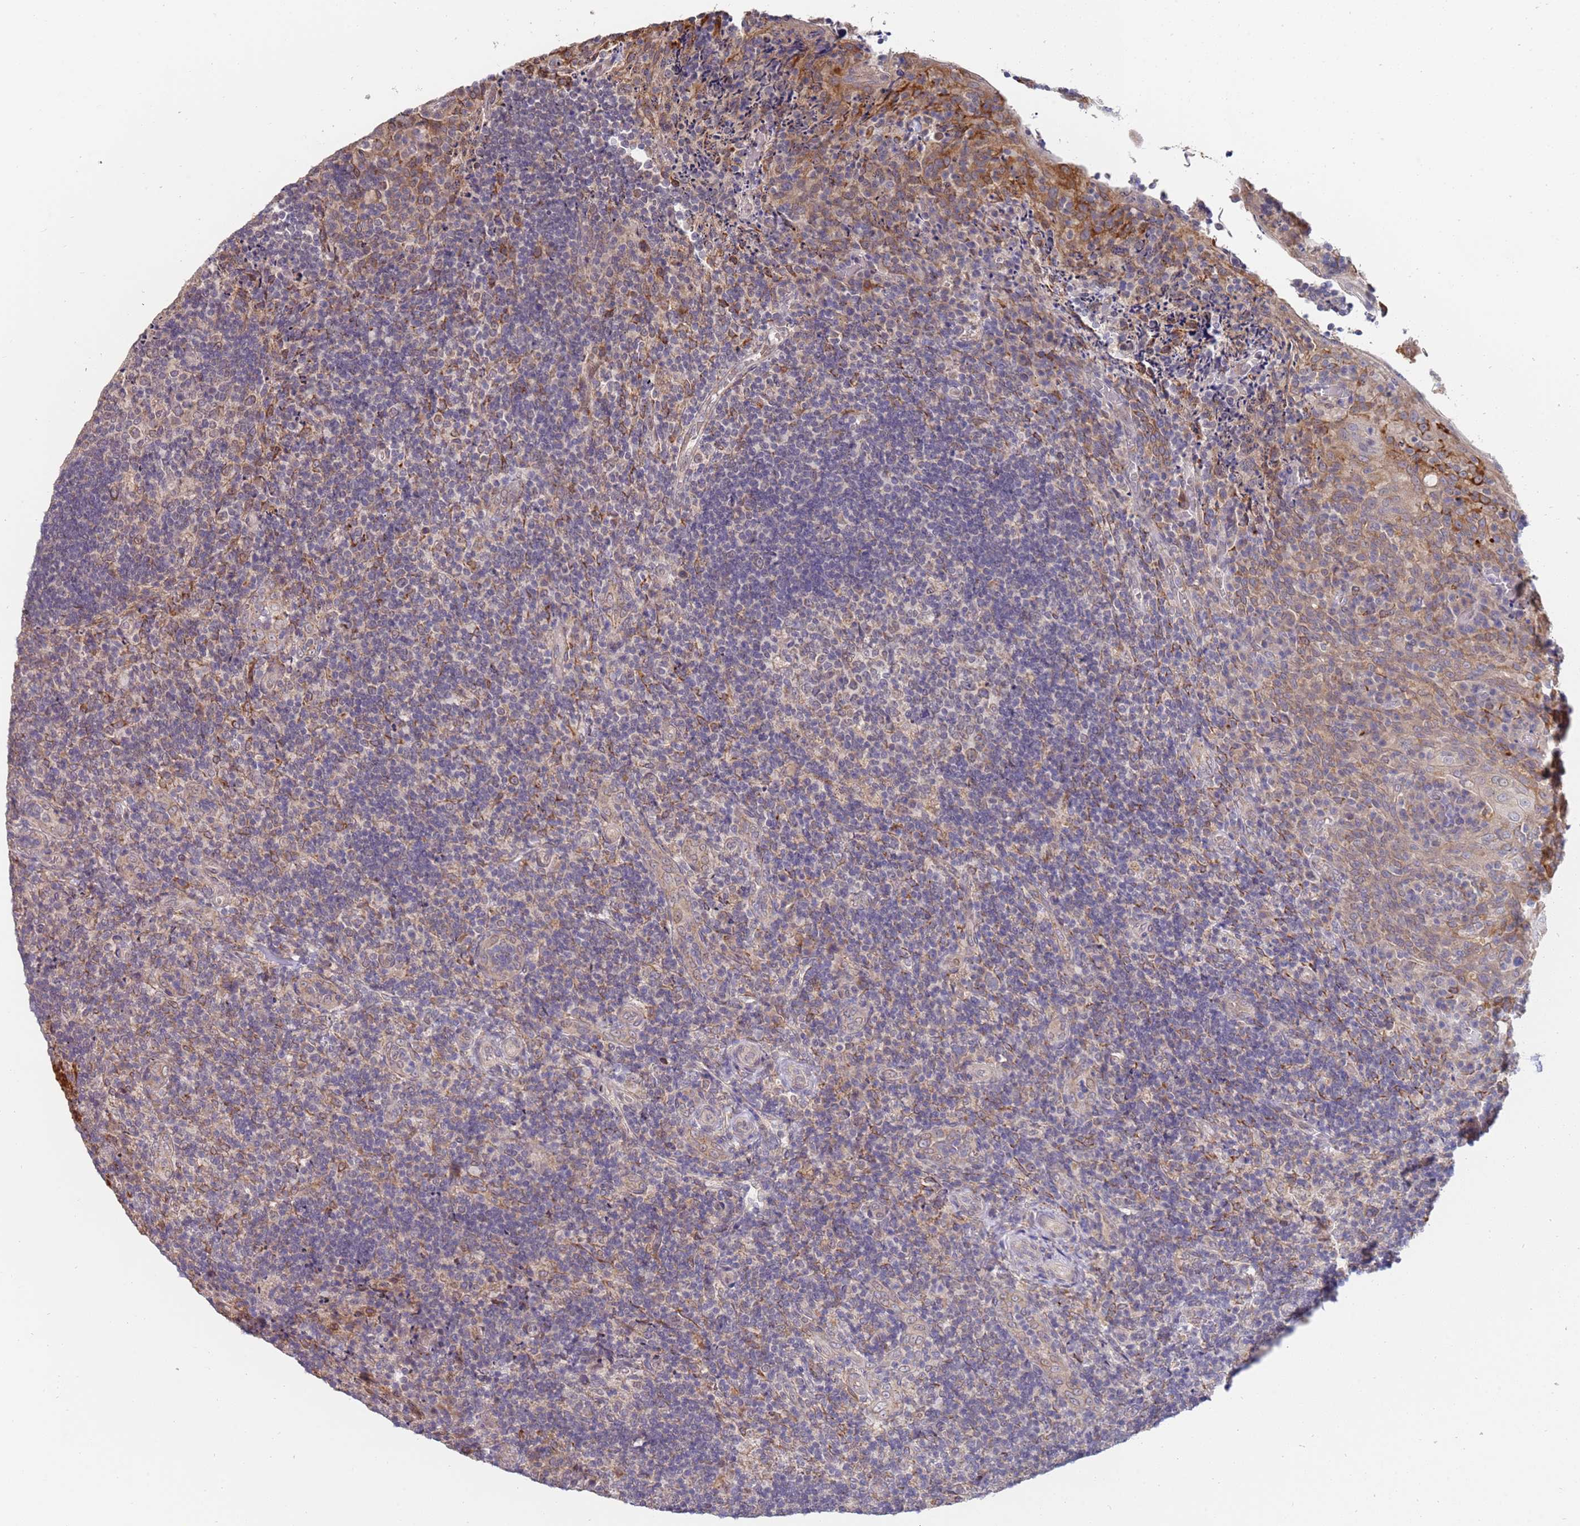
{"staining": {"intensity": "weak", "quantity": "<25%", "location": "cytoplasmic/membranous"}, "tissue": "tonsil", "cell_type": "Germinal center cells", "image_type": "normal", "snomed": [{"axis": "morphology", "description": "Normal tissue, NOS"}, {"axis": "topography", "description": "Tonsil"}], "caption": "Immunohistochemistry (IHC) photomicrograph of benign tonsil: tonsil stained with DAB displays no significant protein staining in germinal center cells.", "gene": "VRK2", "patient": {"sex": "male", "age": 17}}